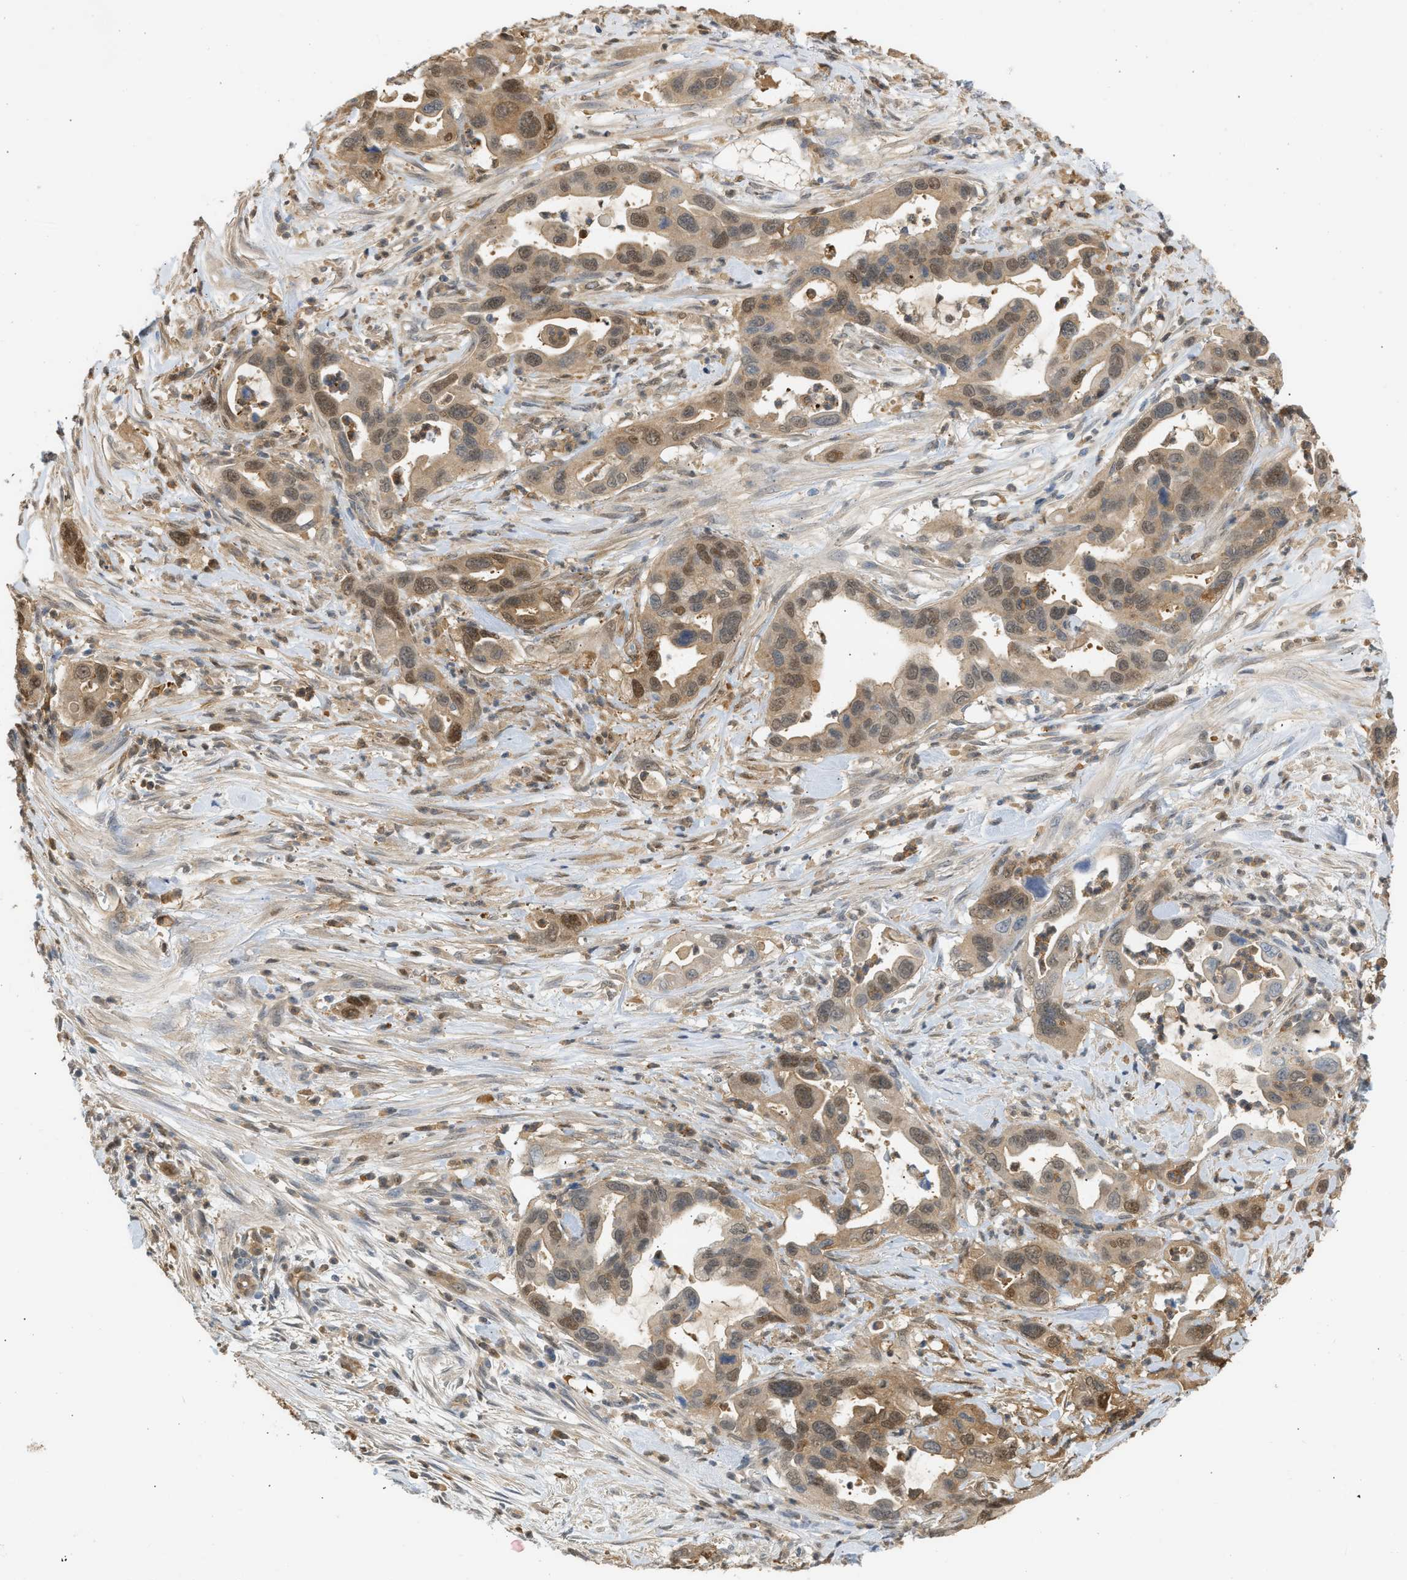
{"staining": {"intensity": "moderate", "quantity": ">75%", "location": "cytoplasmic/membranous,nuclear"}, "tissue": "pancreatic cancer", "cell_type": "Tumor cells", "image_type": "cancer", "snomed": [{"axis": "morphology", "description": "Adenocarcinoma, NOS"}, {"axis": "topography", "description": "Pancreas"}], "caption": "A high-resolution micrograph shows IHC staining of pancreatic cancer (adenocarcinoma), which displays moderate cytoplasmic/membranous and nuclear positivity in about >75% of tumor cells.", "gene": "ENO1", "patient": {"sex": "female", "age": 70}}